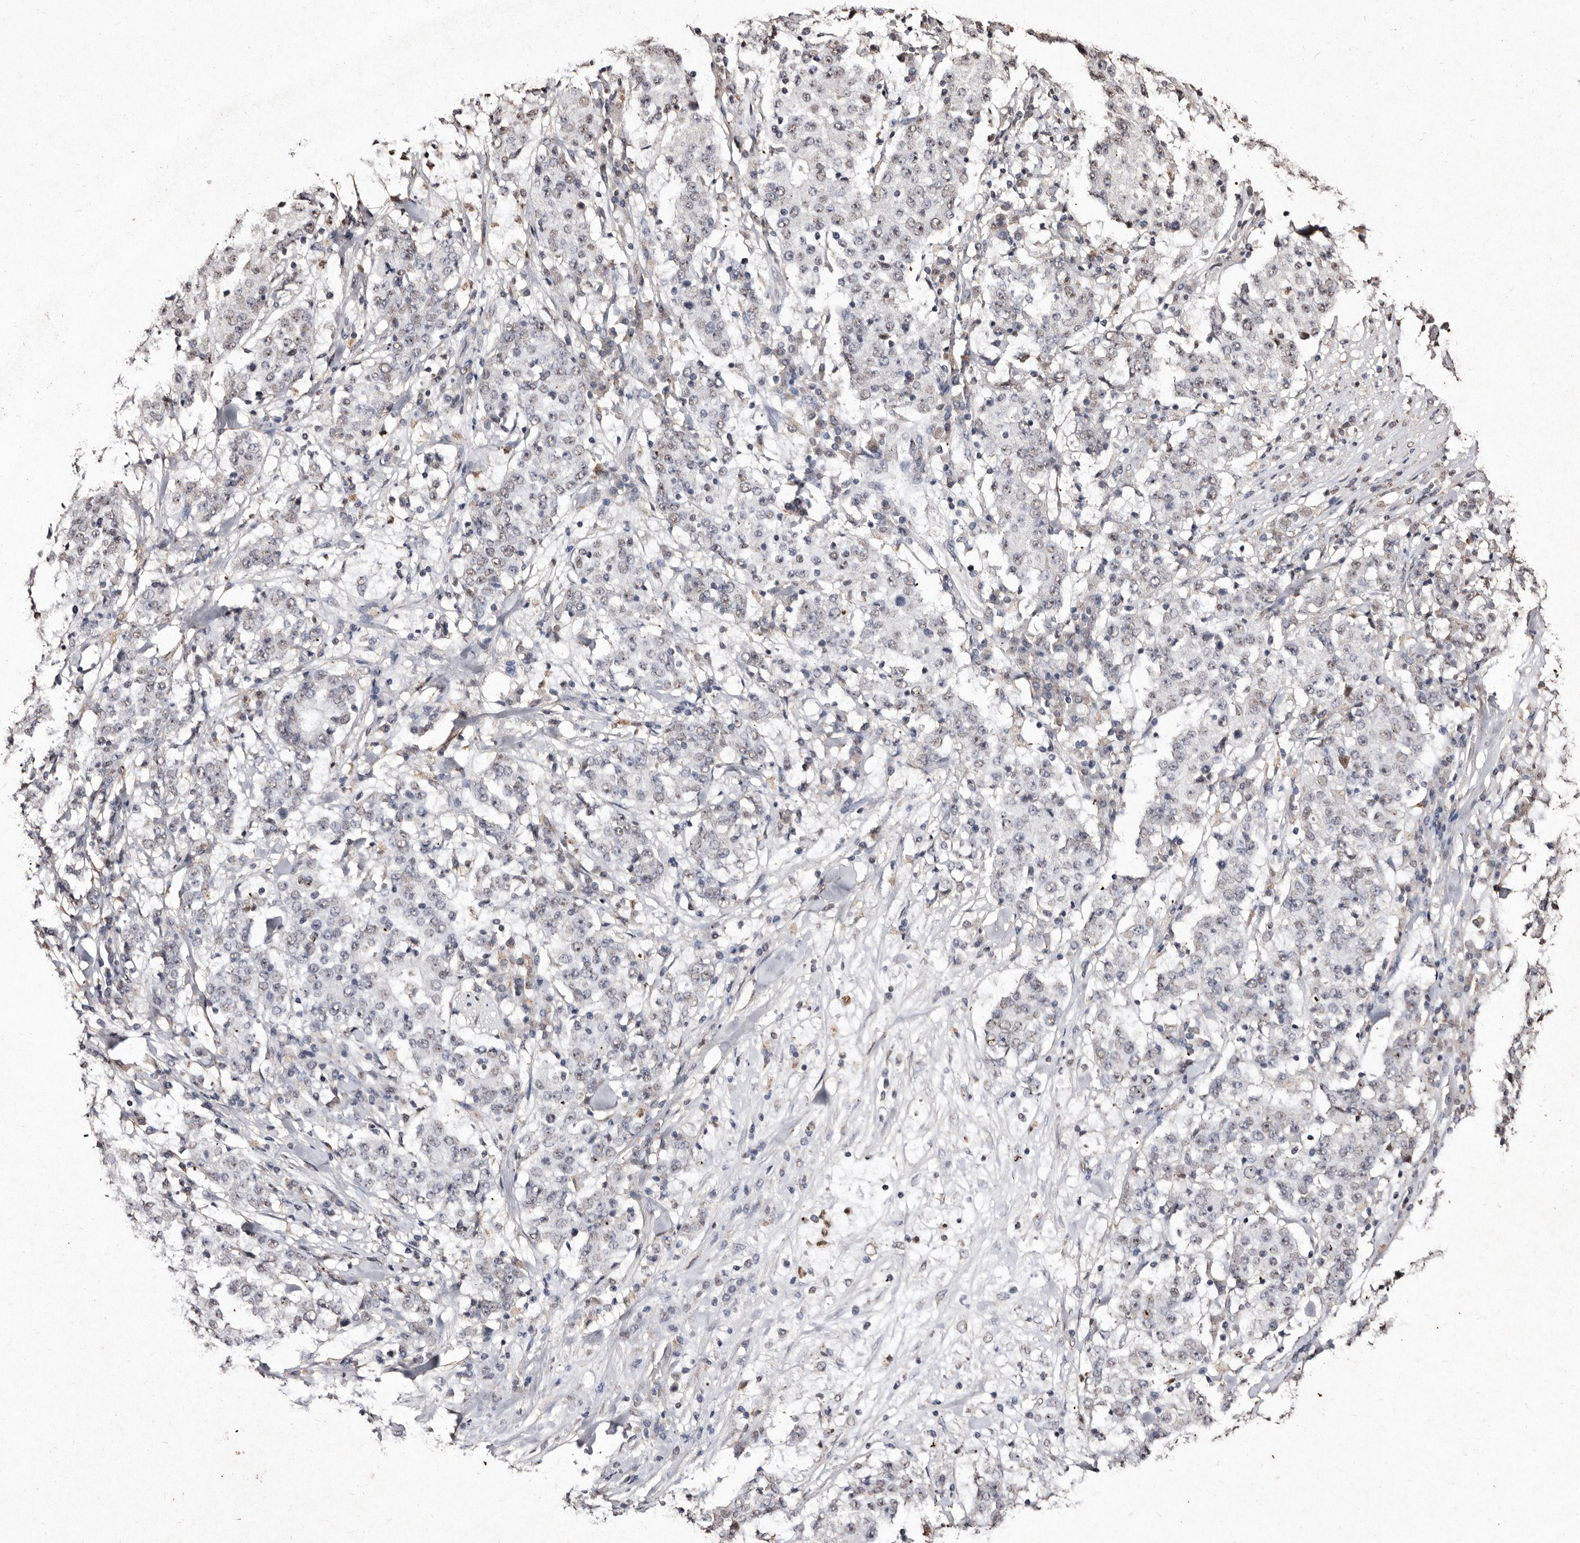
{"staining": {"intensity": "weak", "quantity": "<25%", "location": "nuclear"}, "tissue": "stomach cancer", "cell_type": "Tumor cells", "image_type": "cancer", "snomed": [{"axis": "morphology", "description": "Adenocarcinoma, NOS"}, {"axis": "topography", "description": "Stomach"}], "caption": "A photomicrograph of human adenocarcinoma (stomach) is negative for staining in tumor cells.", "gene": "ERBB4", "patient": {"sex": "male", "age": 59}}